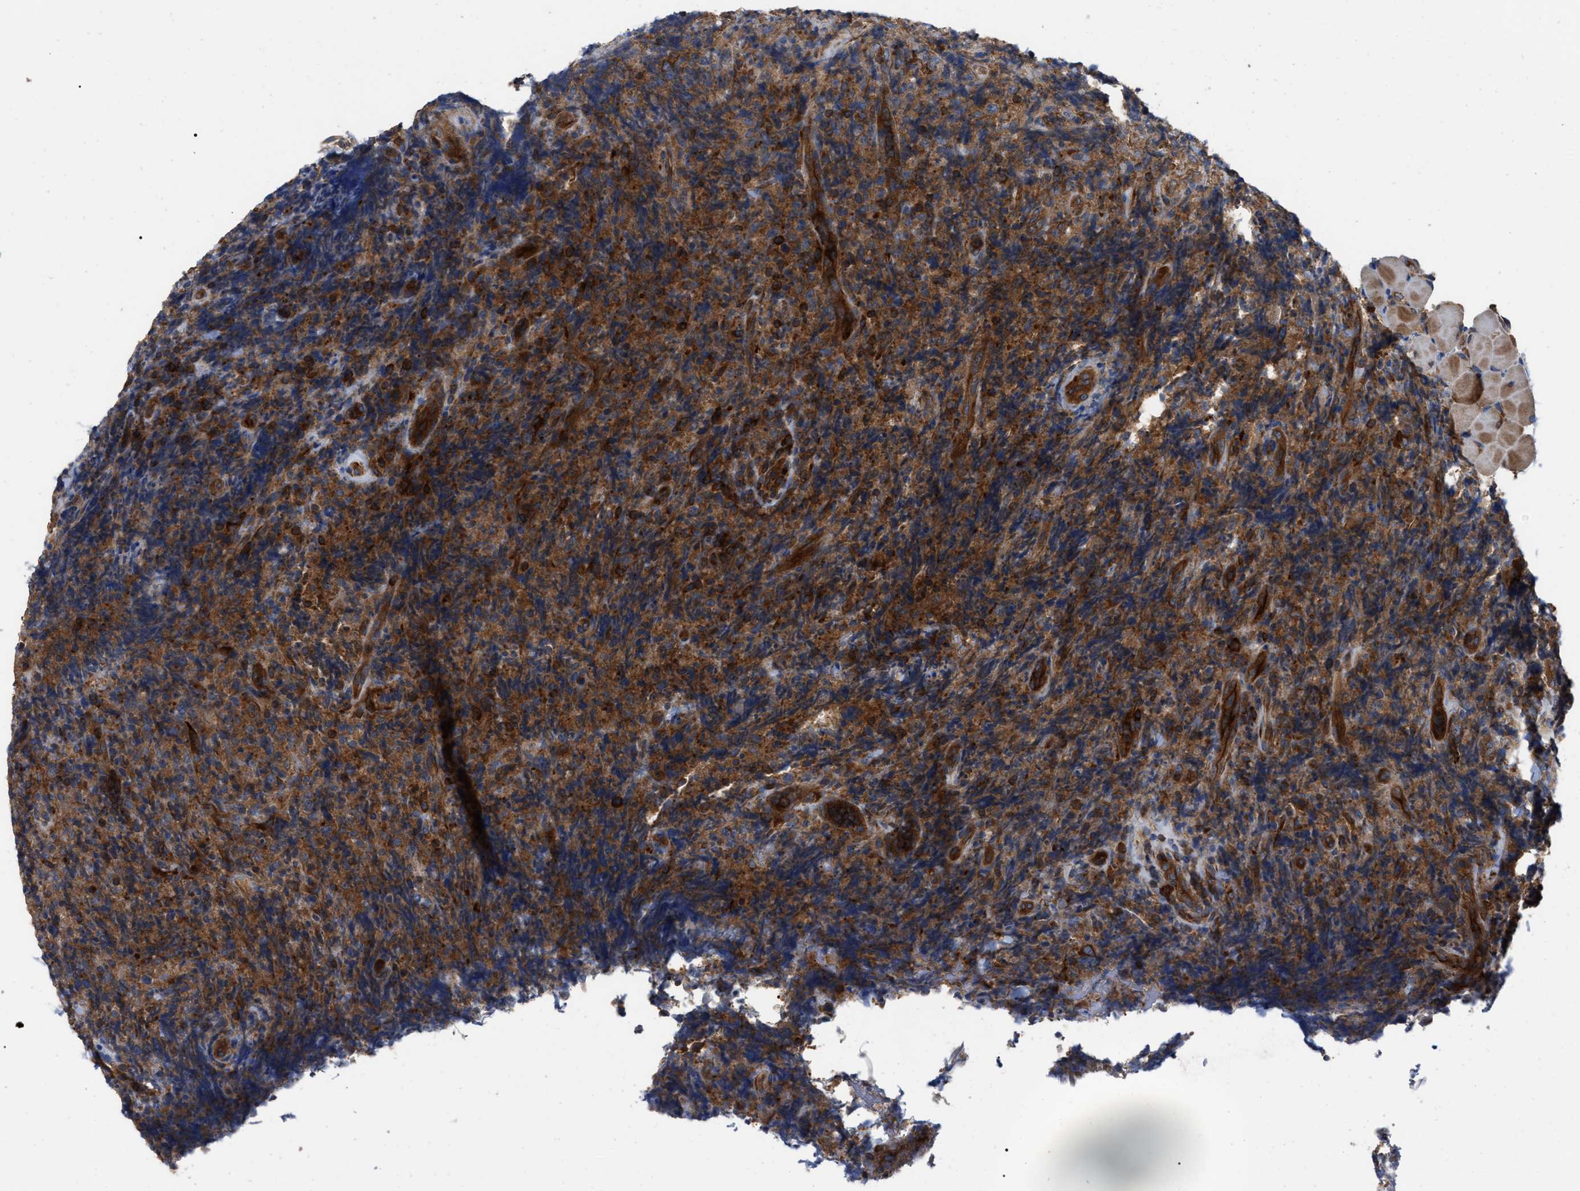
{"staining": {"intensity": "strong", "quantity": ">75%", "location": "cytoplasmic/membranous"}, "tissue": "lymphoma", "cell_type": "Tumor cells", "image_type": "cancer", "snomed": [{"axis": "morphology", "description": "Malignant lymphoma, non-Hodgkin's type, High grade"}, {"axis": "topography", "description": "Tonsil"}], "caption": "Lymphoma tissue displays strong cytoplasmic/membranous staining in approximately >75% of tumor cells, visualized by immunohistochemistry.", "gene": "RABEP1", "patient": {"sex": "female", "age": 36}}